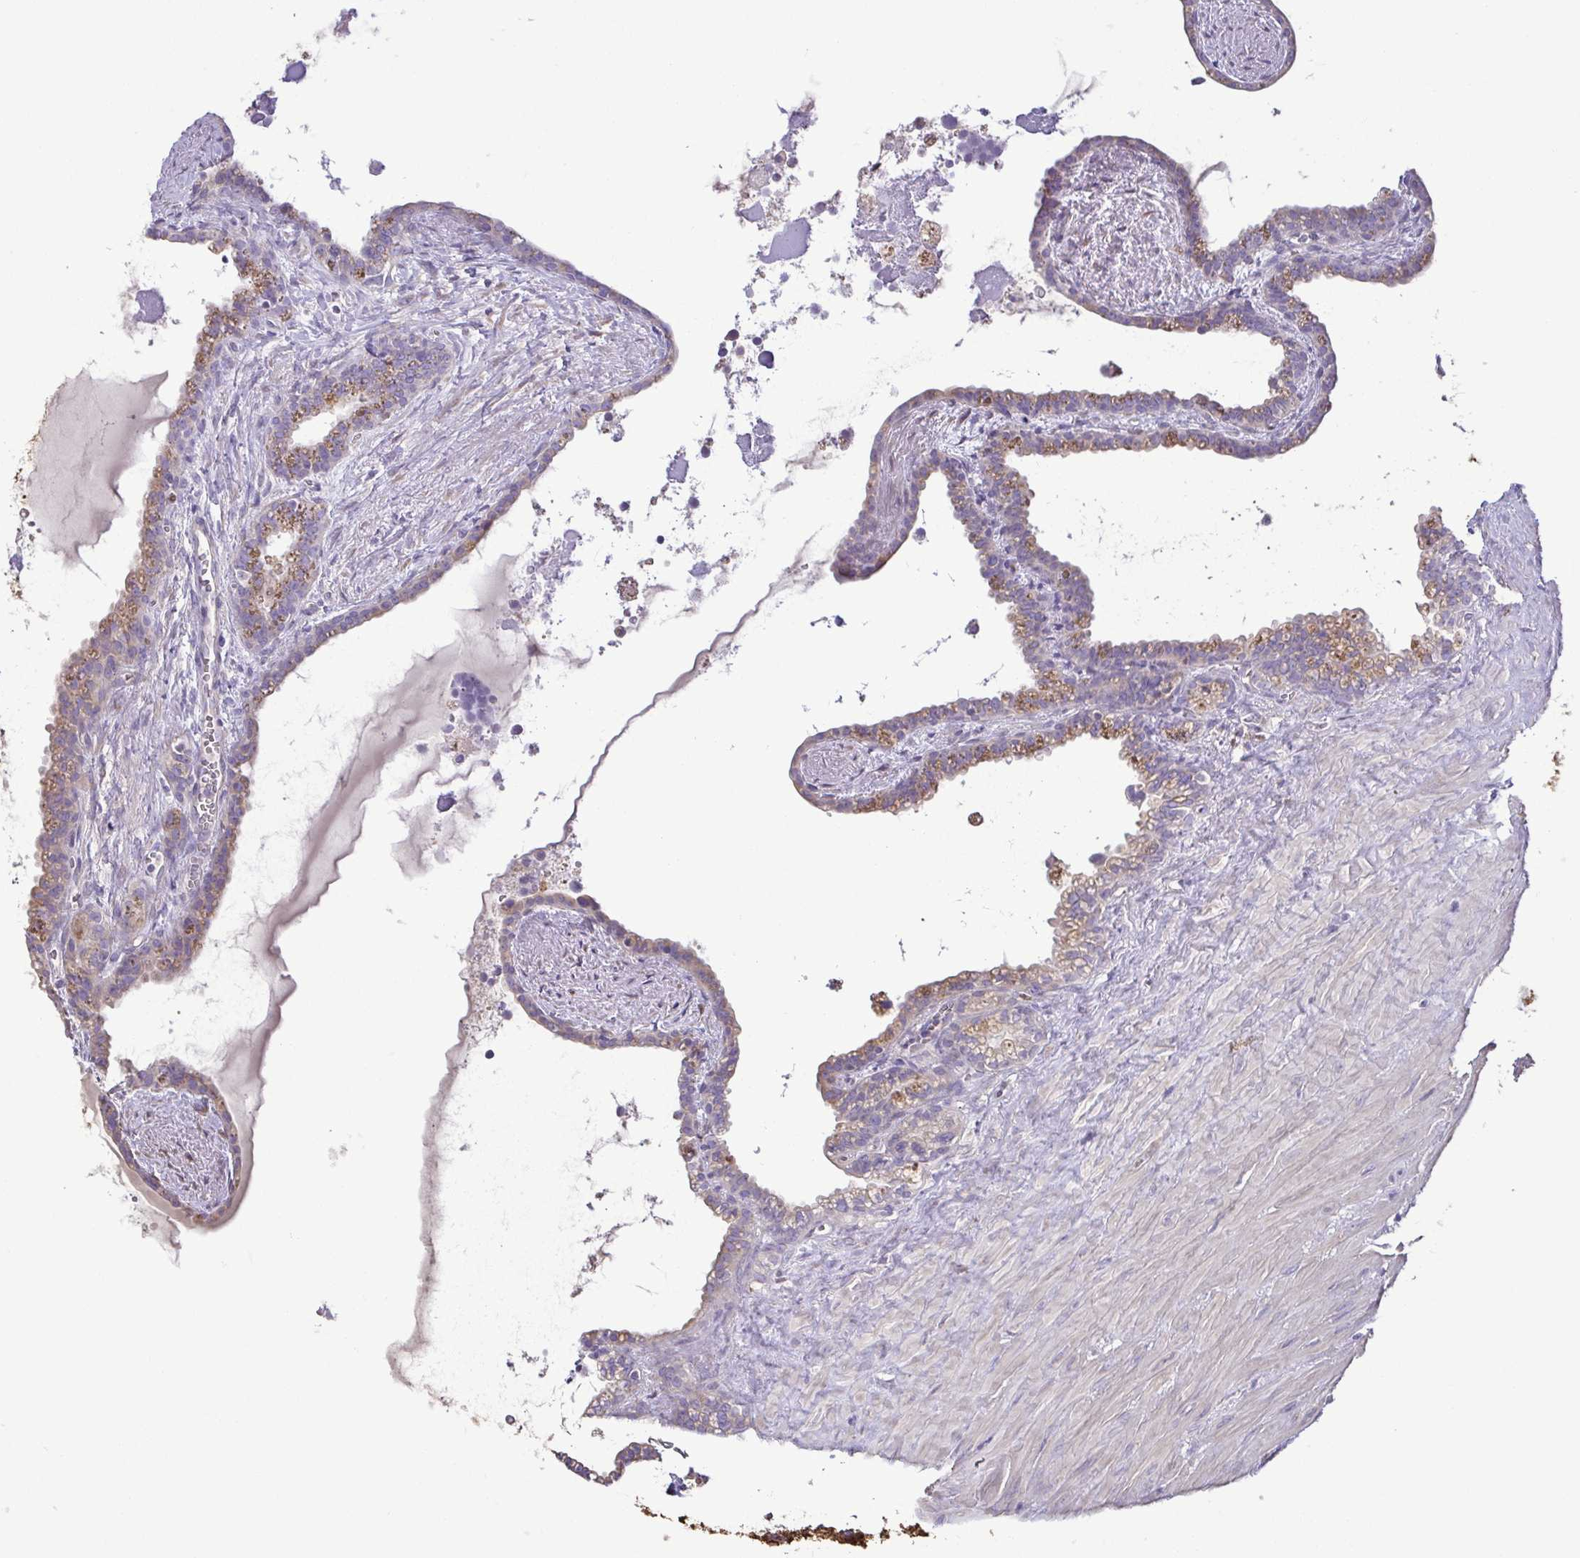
{"staining": {"intensity": "weak", "quantity": "<25%", "location": "cytoplasmic/membranous"}, "tissue": "seminal vesicle", "cell_type": "Glandular cells", "image_type": "normal", "snomed": [{"axis": "morphology", "description": "Normal tissue, NOS"}, {"axis": "topography", "description": "Seminal veicle"}], "caption": "The micrograph reveals no staining of glandular cells in benign seminal vesicle. (DAB immunohistochemistry visualized using brightfield microscopy, high magnification).", "gene": "MYL10", "patient": {"sex": "male", "age": 76}}